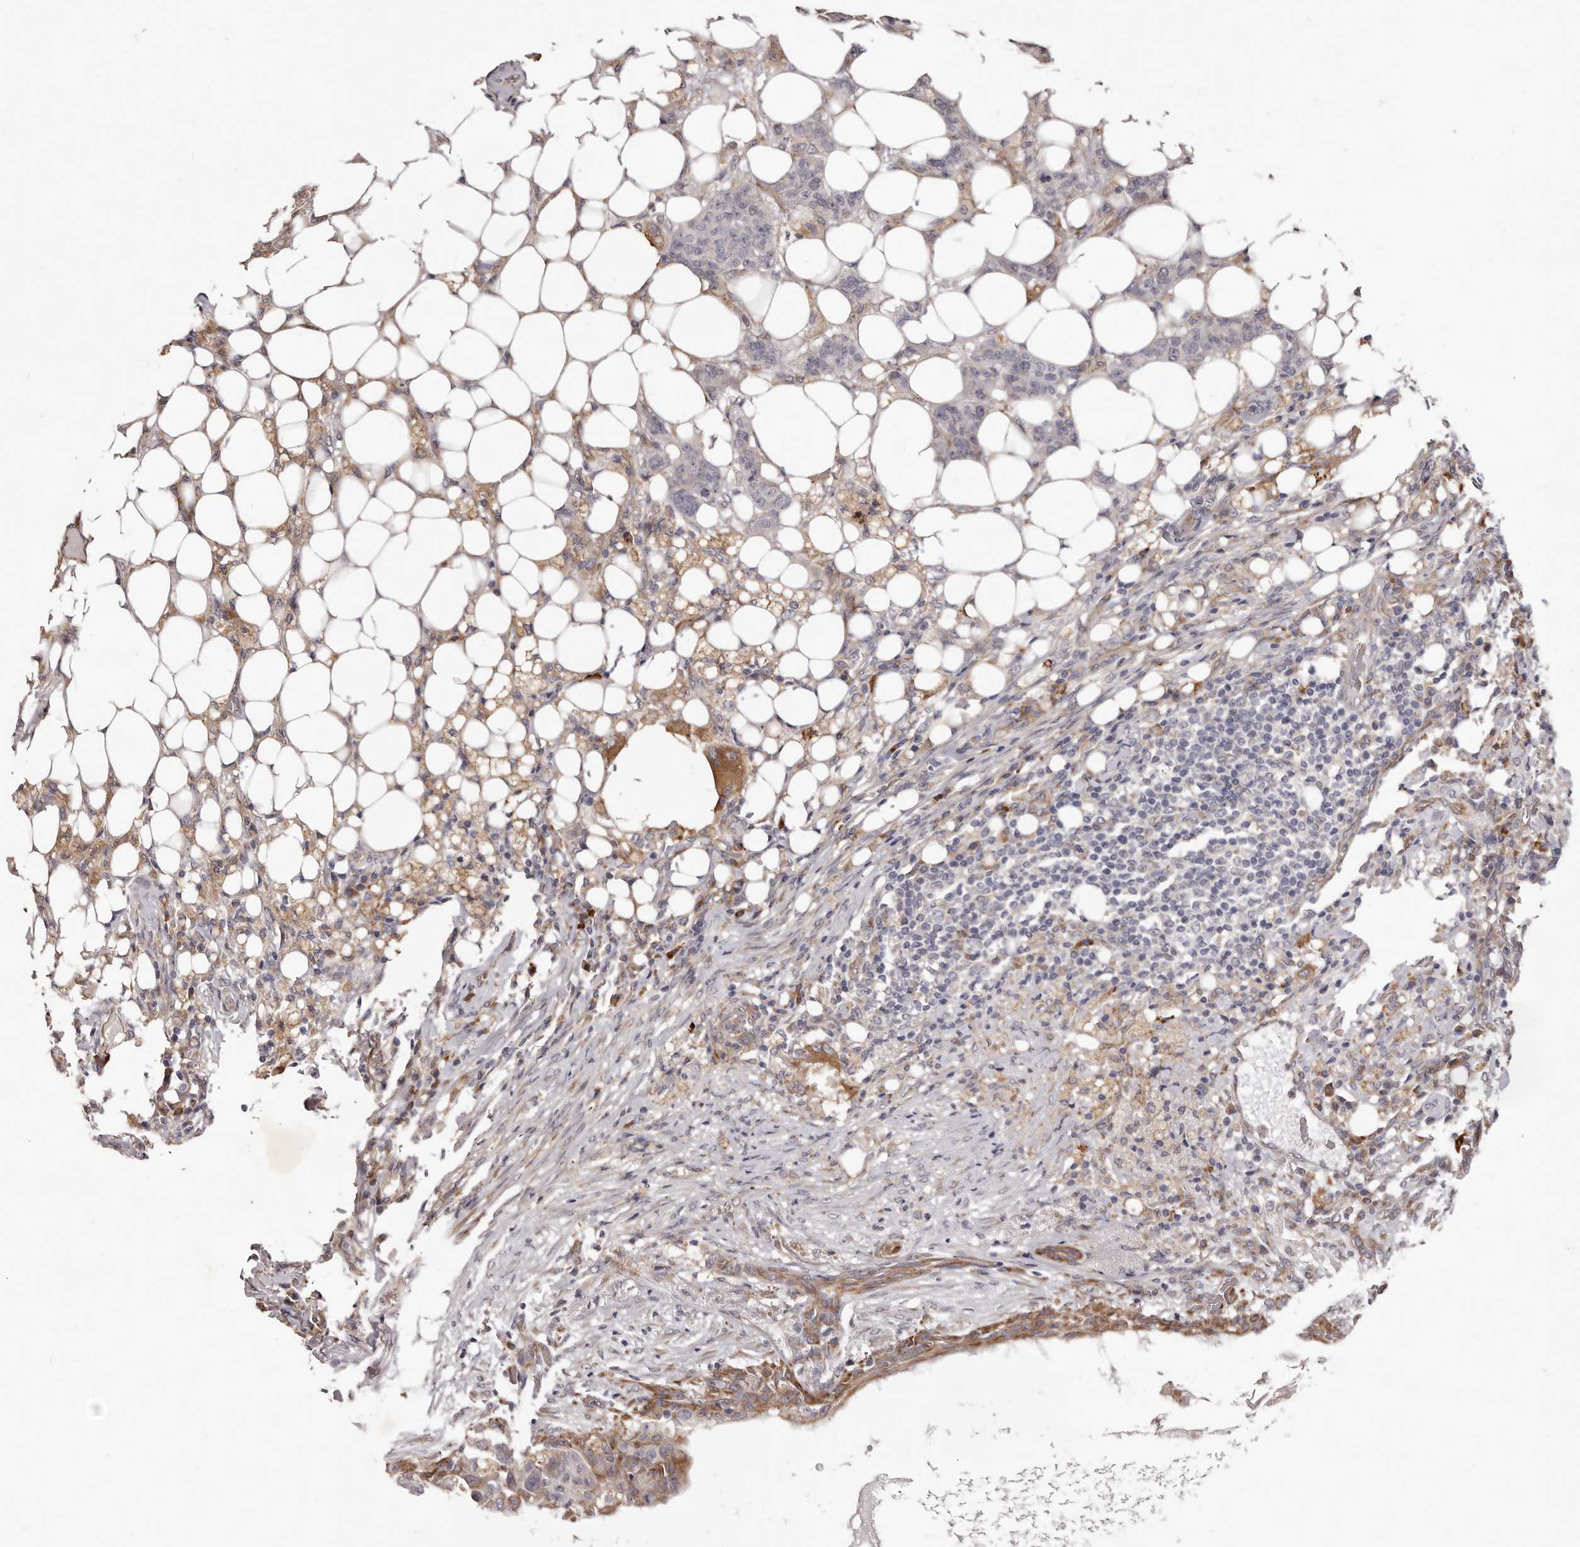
{"staining": {"intensity": "negative", "quantity": "none", "location": "none"}, "tissue": "breast cancer", "cell_type": "Tumor cells", "image_type": "cancer", "snomed": [{"axis": "morphology", "description": "Duct carcinoma"}, {"axis": "topography", "description": "Breast"}], "caption": "Immunohistochemical staining of human breast cancer (infiltrating ductal carcinoma) shows no significant expression in tumor cells.", "gene": "ALPK1", "patient": {"sex": "female", "age": 40}}